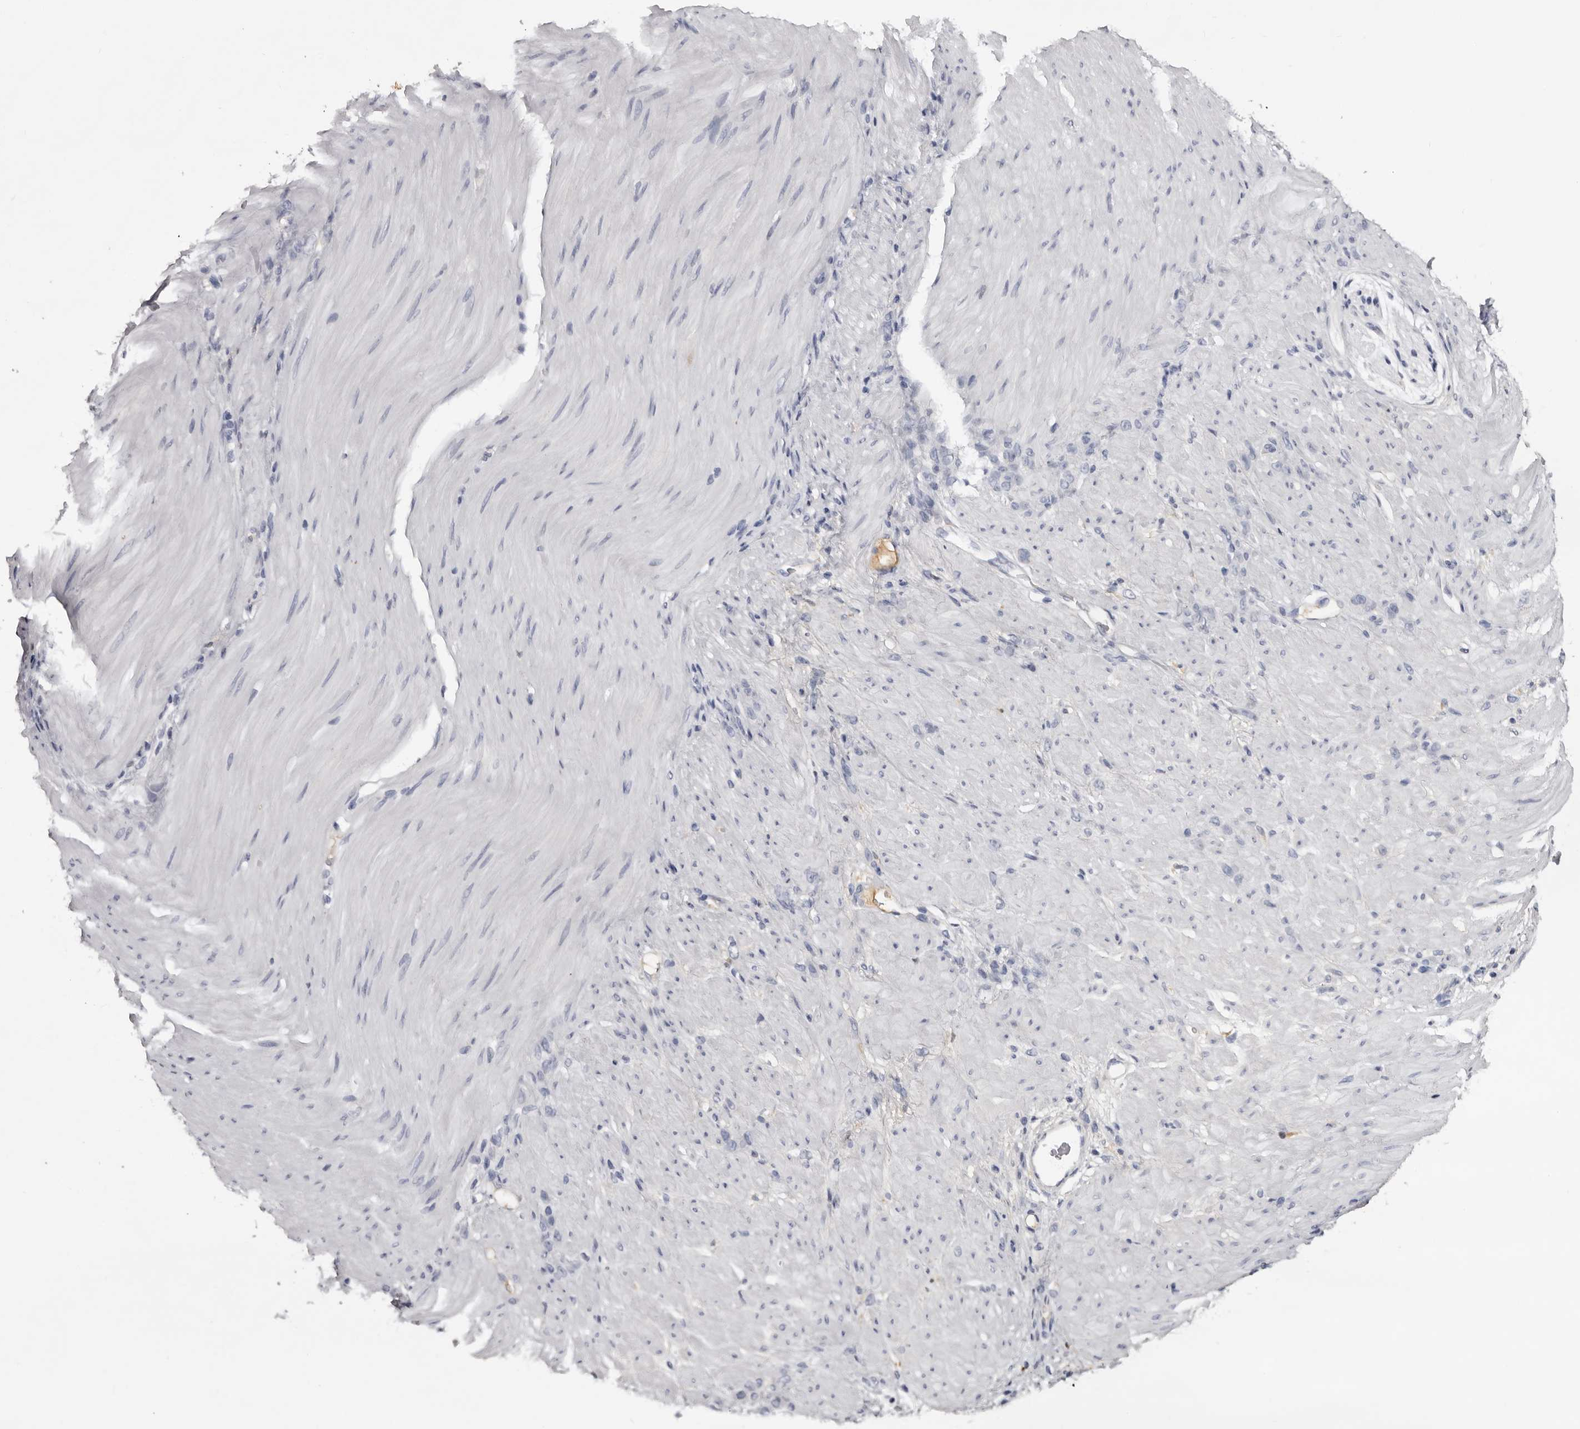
{"staining": {"intensity": "negative", "quantity": "none", "location": "none"}, "tissue": "stomach cancer", "cell_type": "Tumor cells", "image_type": "cancer", "snomed": [{"axis": "morphology", "description": "Normal tissue, NOS"}, {"axis": "morphology", "description": "Adenocarcinoma, NOS"}, {"axis": "topography", "description": "Stomach"}], "caption": "Human stomach cancer (adenocarcinoma) stained for a protein using immunohistochemistry exhibits no positivity in tumor cells.", "gene": "KLHL38", "patient": {"sex": "male", "age": 82}}